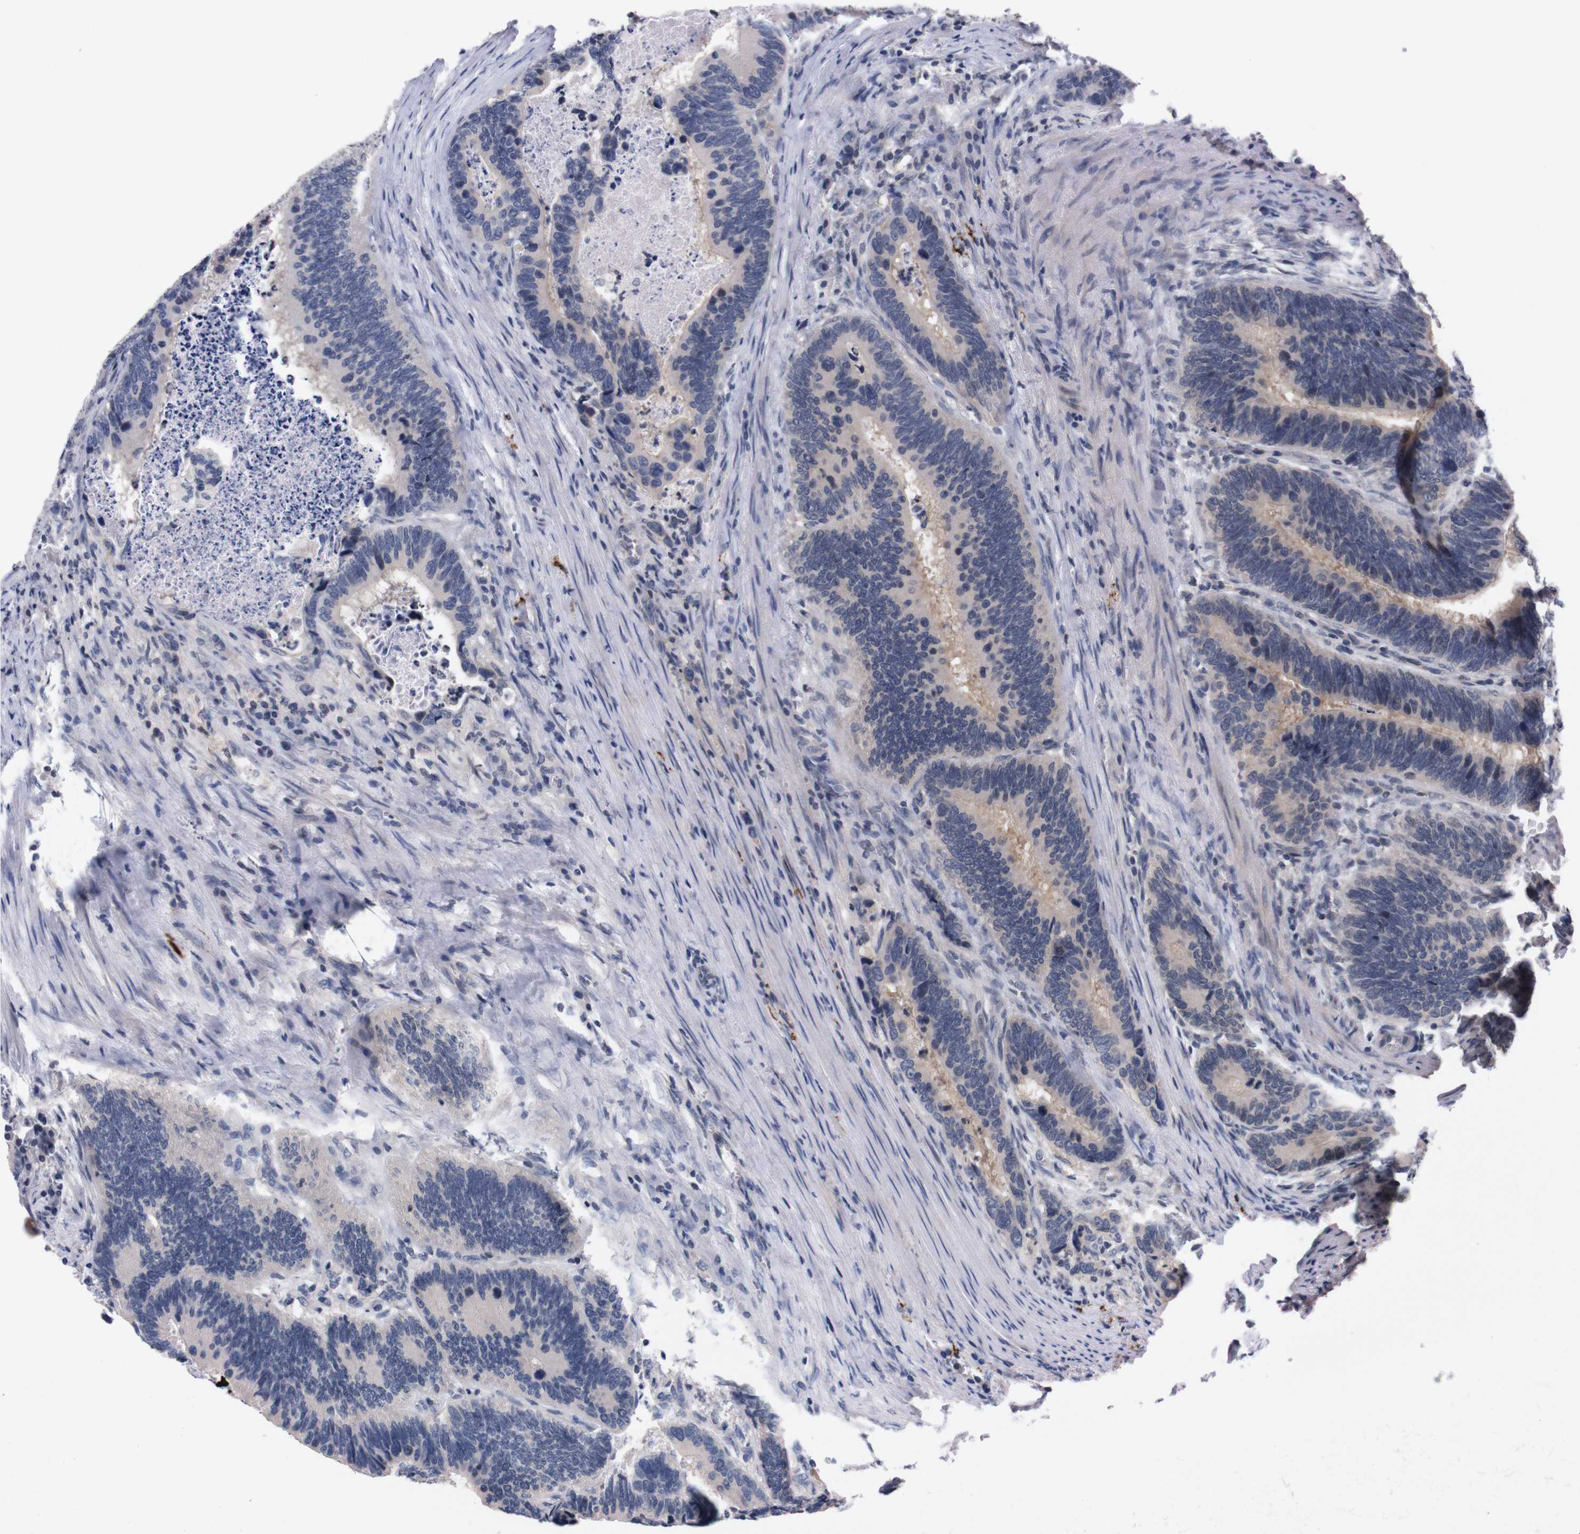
{"staining": {"intensity": "negative", "quantity": "none", "location": "none"}, "tissue": "colorectal cancer", "cell_type": "Tumor cells", "image_type": "cancer", "snomed": [{"axis": "morphology", "description": "Adenocarcinoma, NOS"}, {"axis": "topography", "description": "Colon"}], "caption": "High power microscopy micrograph of an immunohistochemistry (IHC) histopathology image of adenocarcinoma (colorectal), revealing no significant expression in tumor cells.", "gene": "TNFRSF21", "patient": {"sex": "male", "age": 72}}